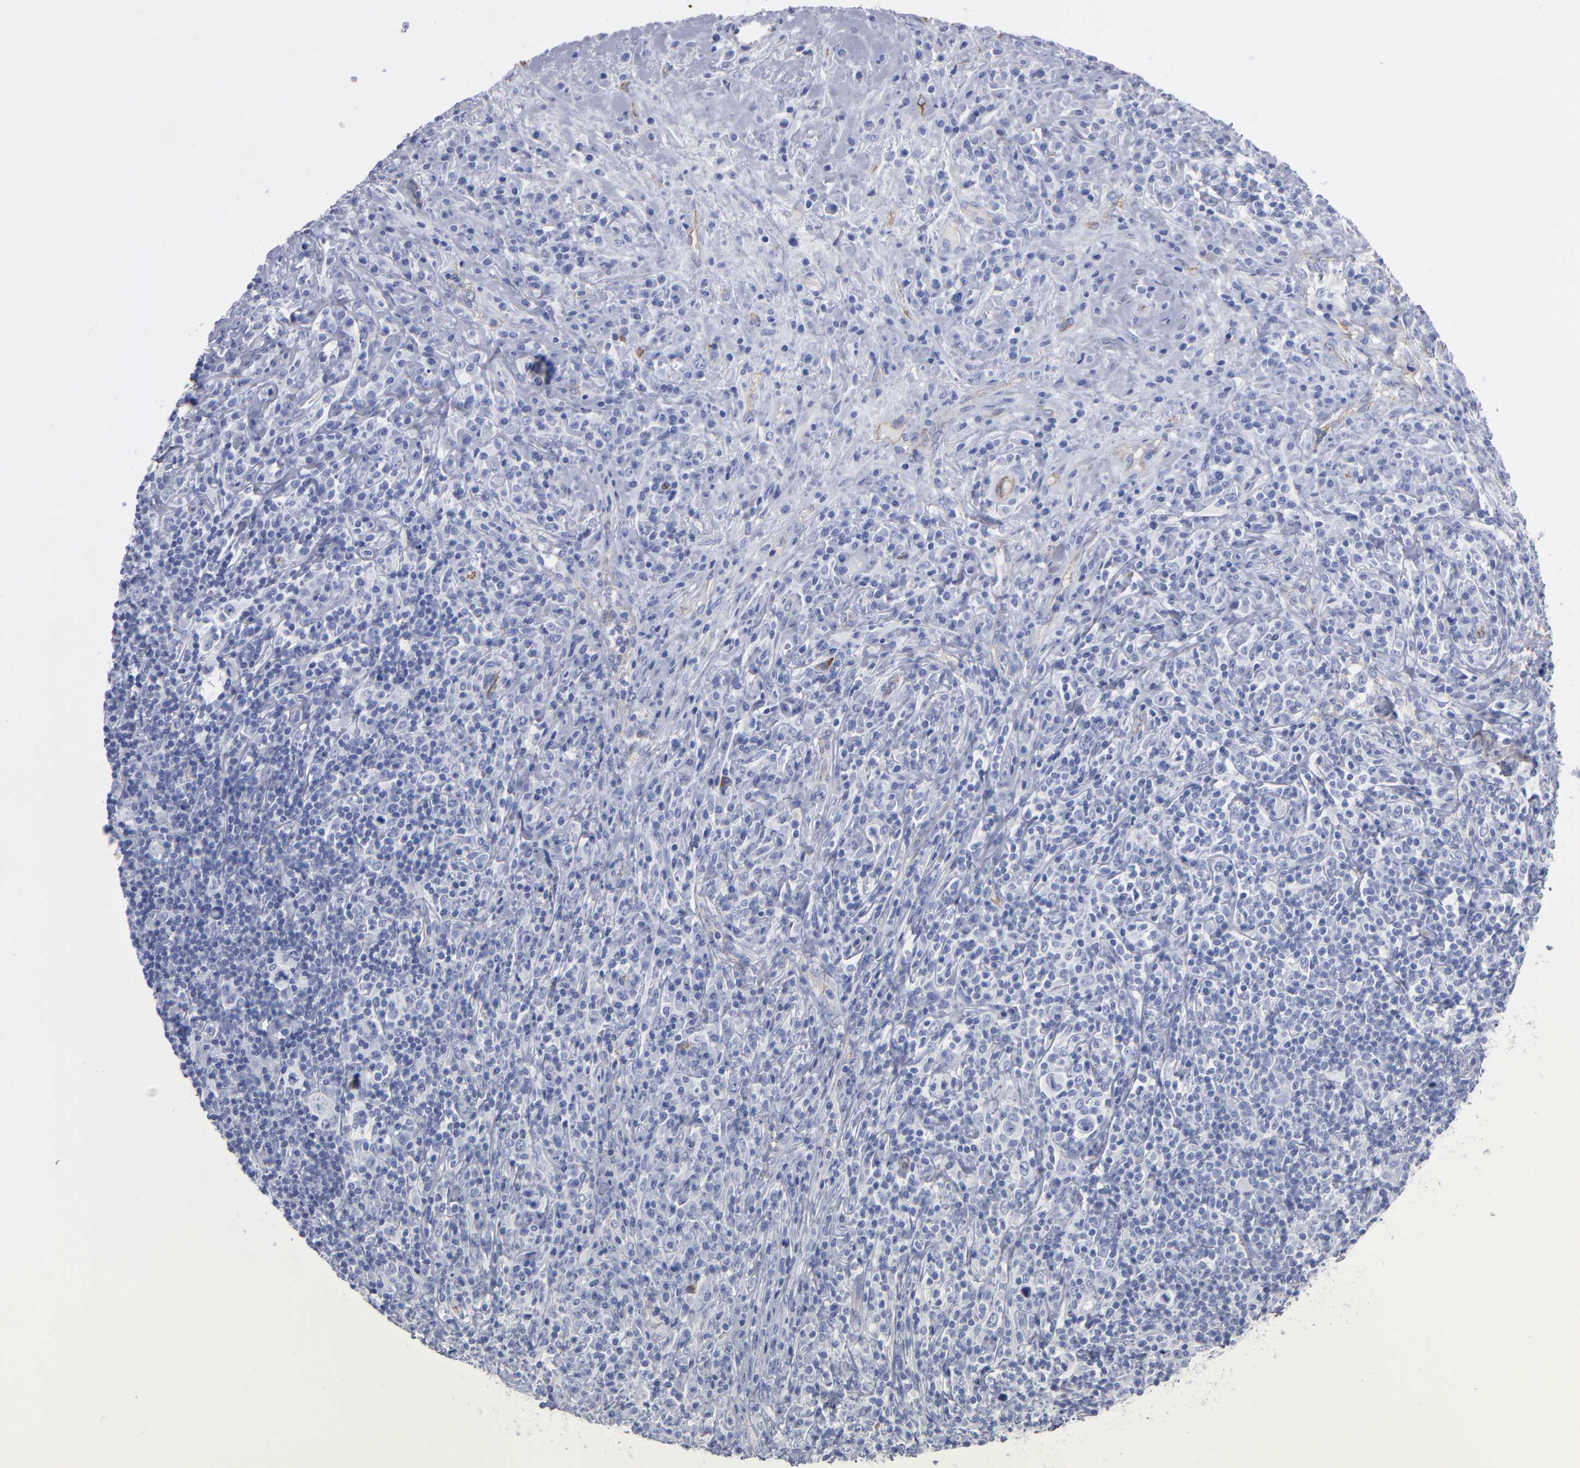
{"staining": {"intensity": "negative", "quantity": "none", "location": "none"}, "tissue": "lymphoma", "cell_type": "Tumor cells", "image_type": "cancer", "snomed": [{"axis": "morphology", "description": "Hodgkin's disease, NOS"}, {"axis": "topography", "description": "Lymph node"}], "caption": "IHC image of lymphoma stained for a protein (brown), which displays no positivity in tumor cells.", "gene": "TM4SF1", "patient": {"sex": "female", "age": 25}}